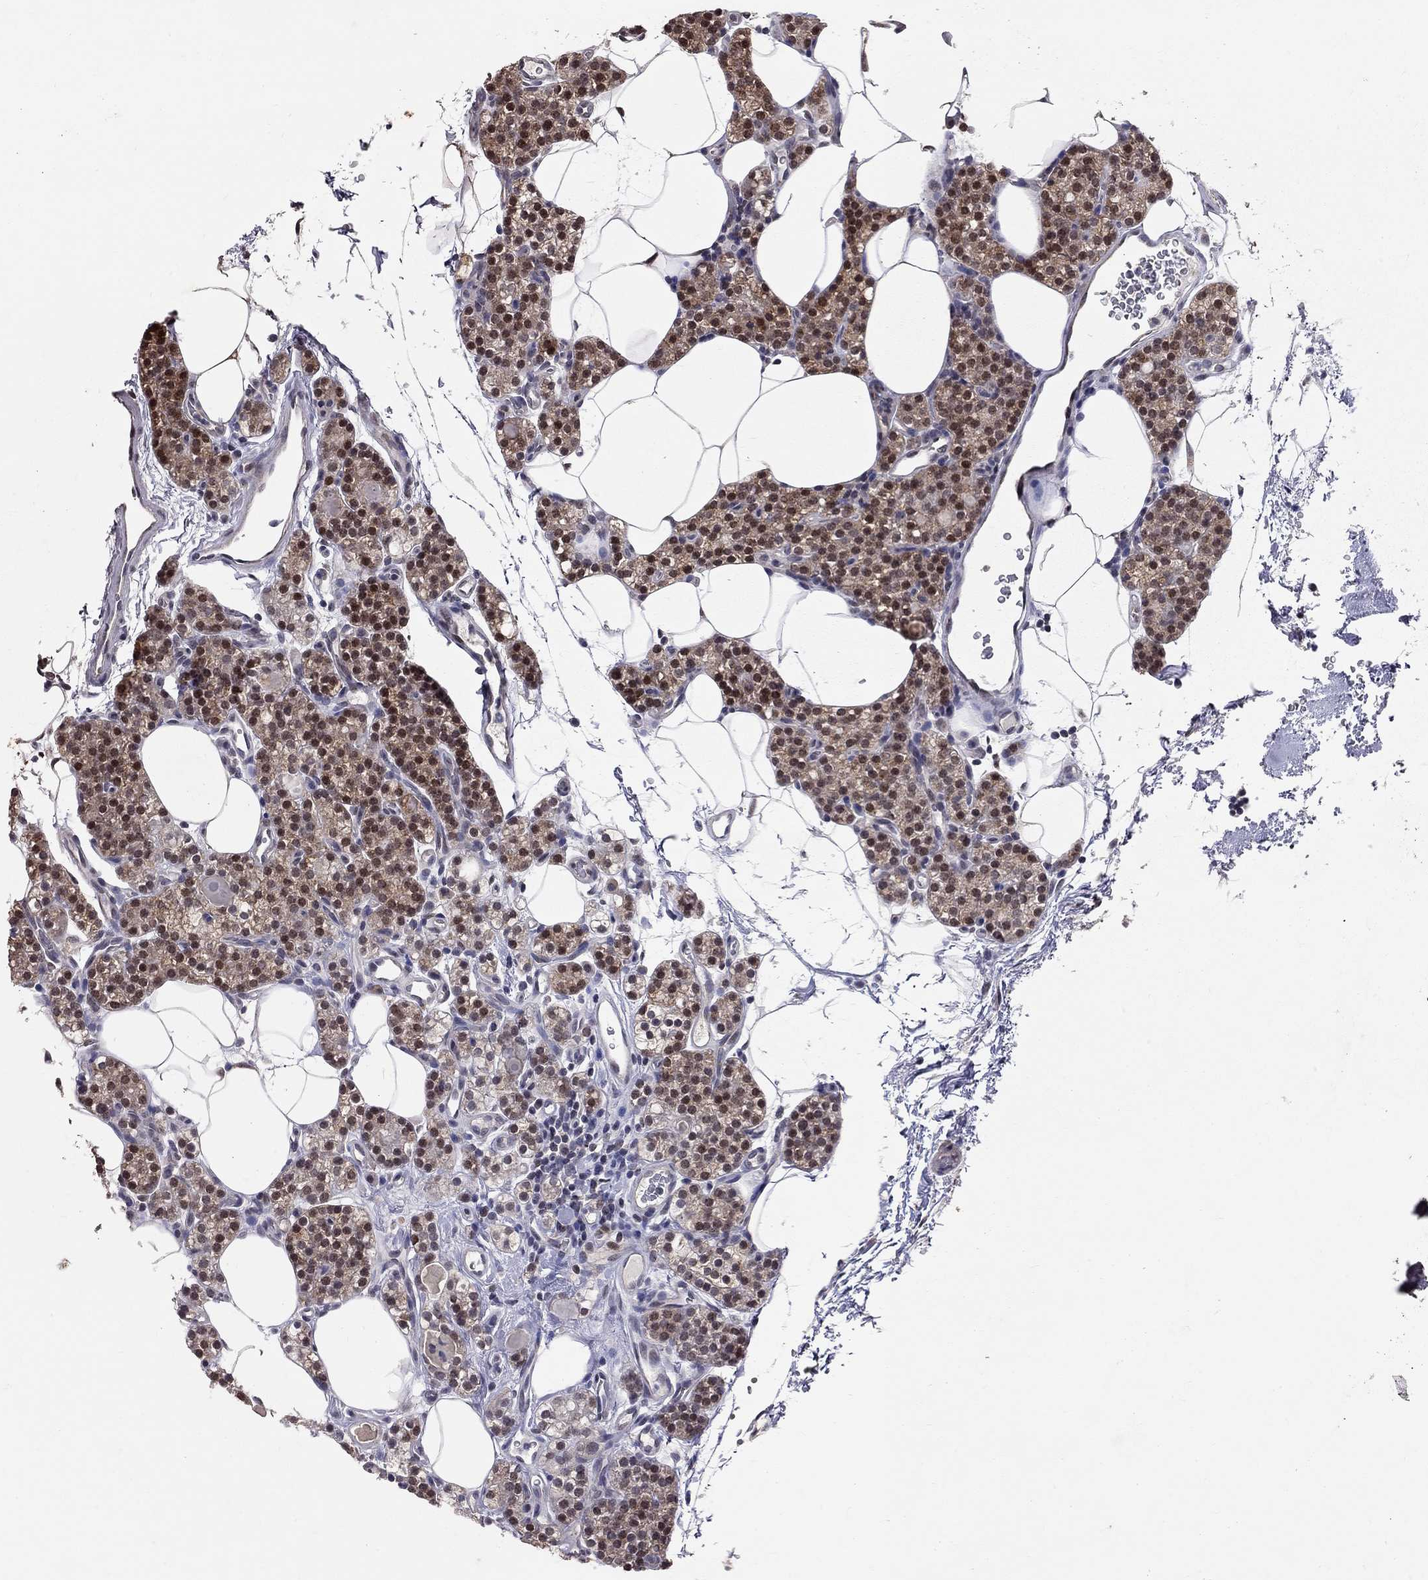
{"staining": {"intensity": "moderate", "quantity": "25%-75%", "location": "nuclear"}, "tissue": "parathyroid gland", "cell_type": "Glandular cells", "image_type": "normal", "snomed": [{"axis": "morphology", "description": "Normal tissue, NOS"}, {"axis": "topography", "description": "Parathyroid gland"}], "caption": "Immunohistochemical staining of benign parathyroid gland reveals 25%-75% levels of moderate nuclear protein staining in about 25%-75% of glandular cells.", "gene": "HDAC3", "patient": {"sex": "female", "age": 67}}